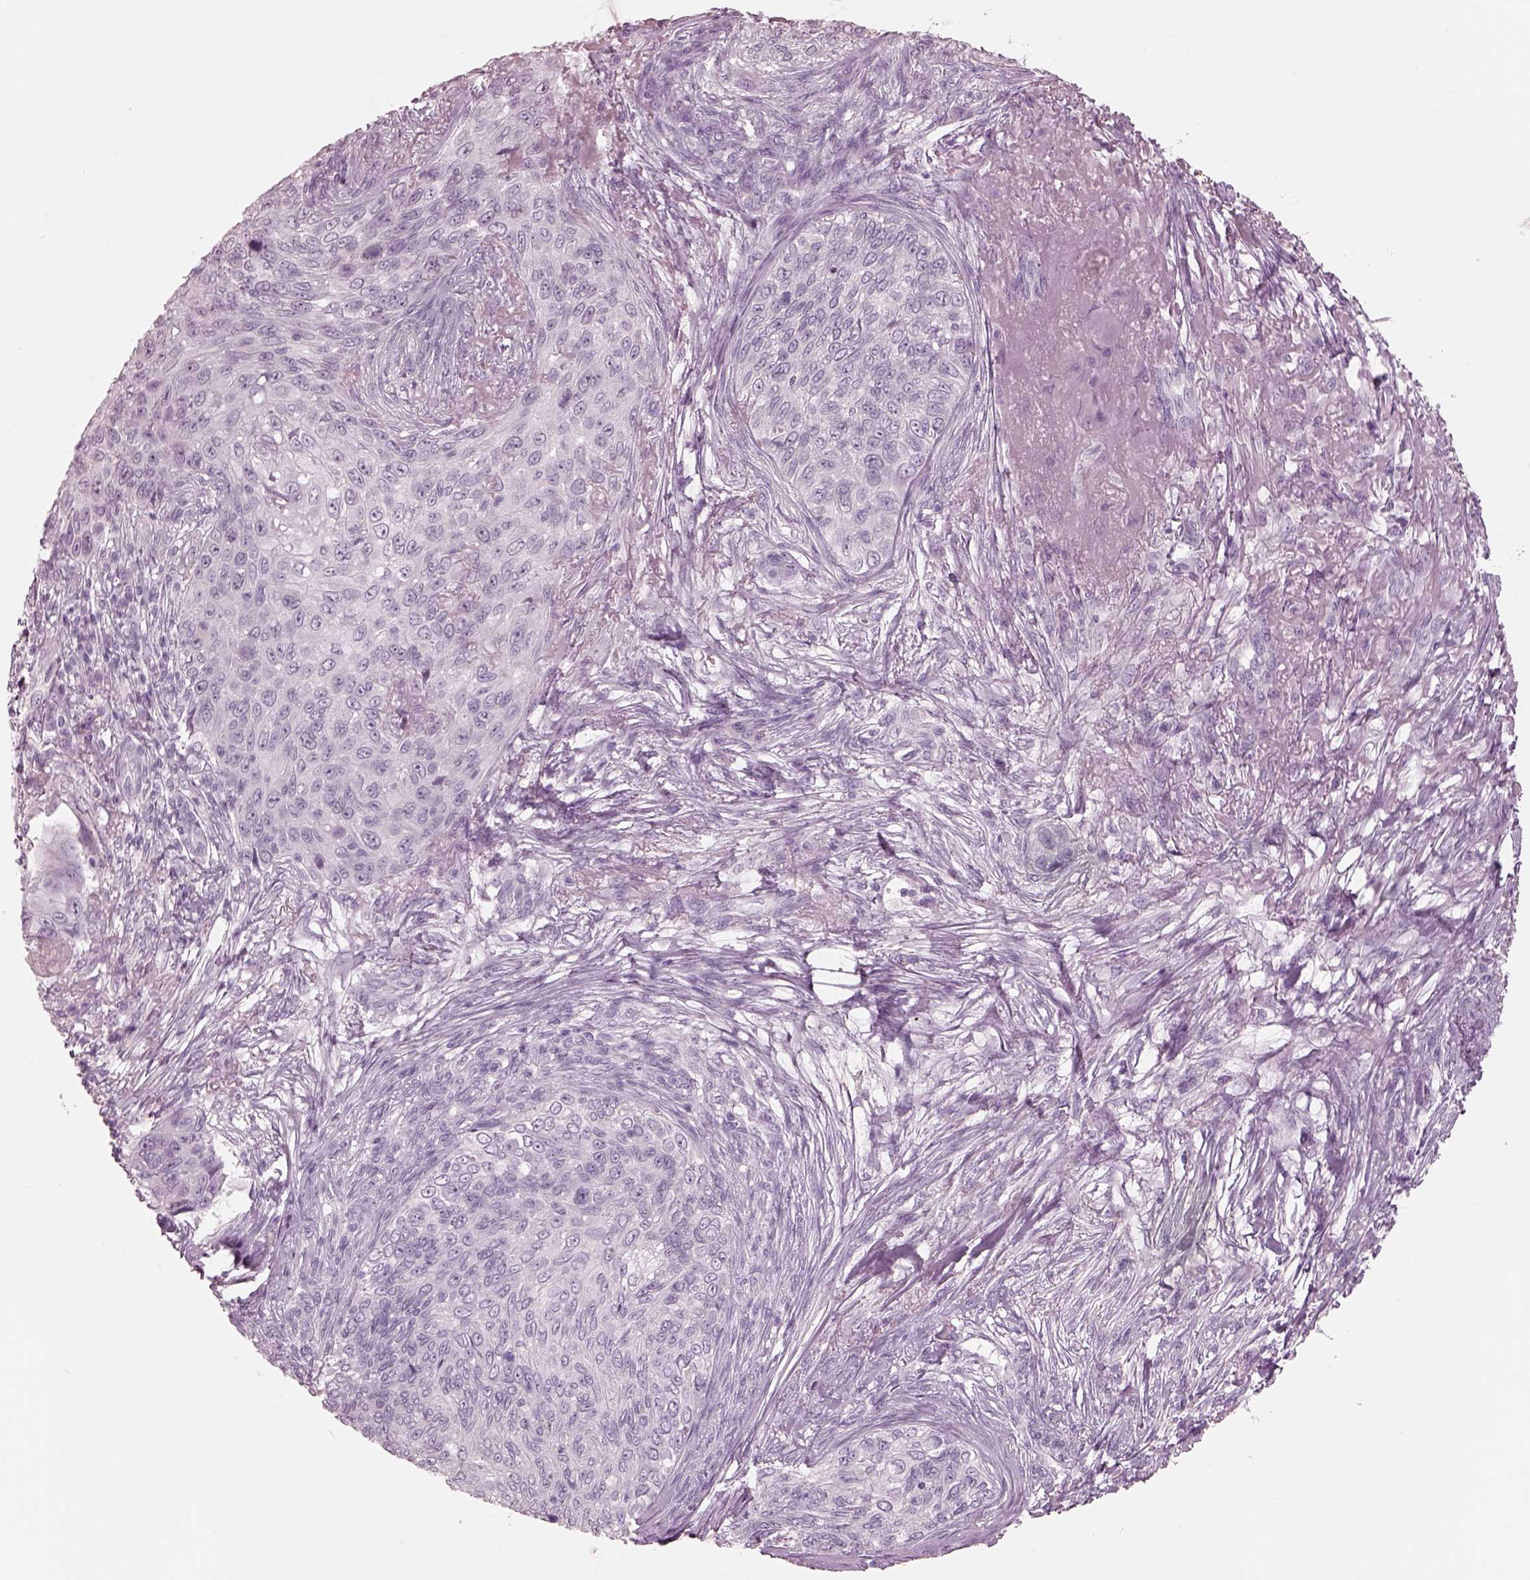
{"staining": {"intensity": "negative", "quantity": "none", "location": "none"}, "tissue": "skin cancer", "cell_type": "Tumor cells", "image_type": "cancer", "snomed": [{"axis": "morphology", "description": "Squamous cell carcinoma, NOS"}, {"axis": "topography", "description": "Skin"}], "caption": "Immunohistochemistry photomicrograph of human skin squamous cell carcinoma stained for a protein (brown), which demonstrates no positivity in tumor cells. (DAB immunohistochemistry (IHC) with hematoxylin counter stain).", "gene": "KRTAP24-1", "patient": {"sex": "male", "age": 92}}